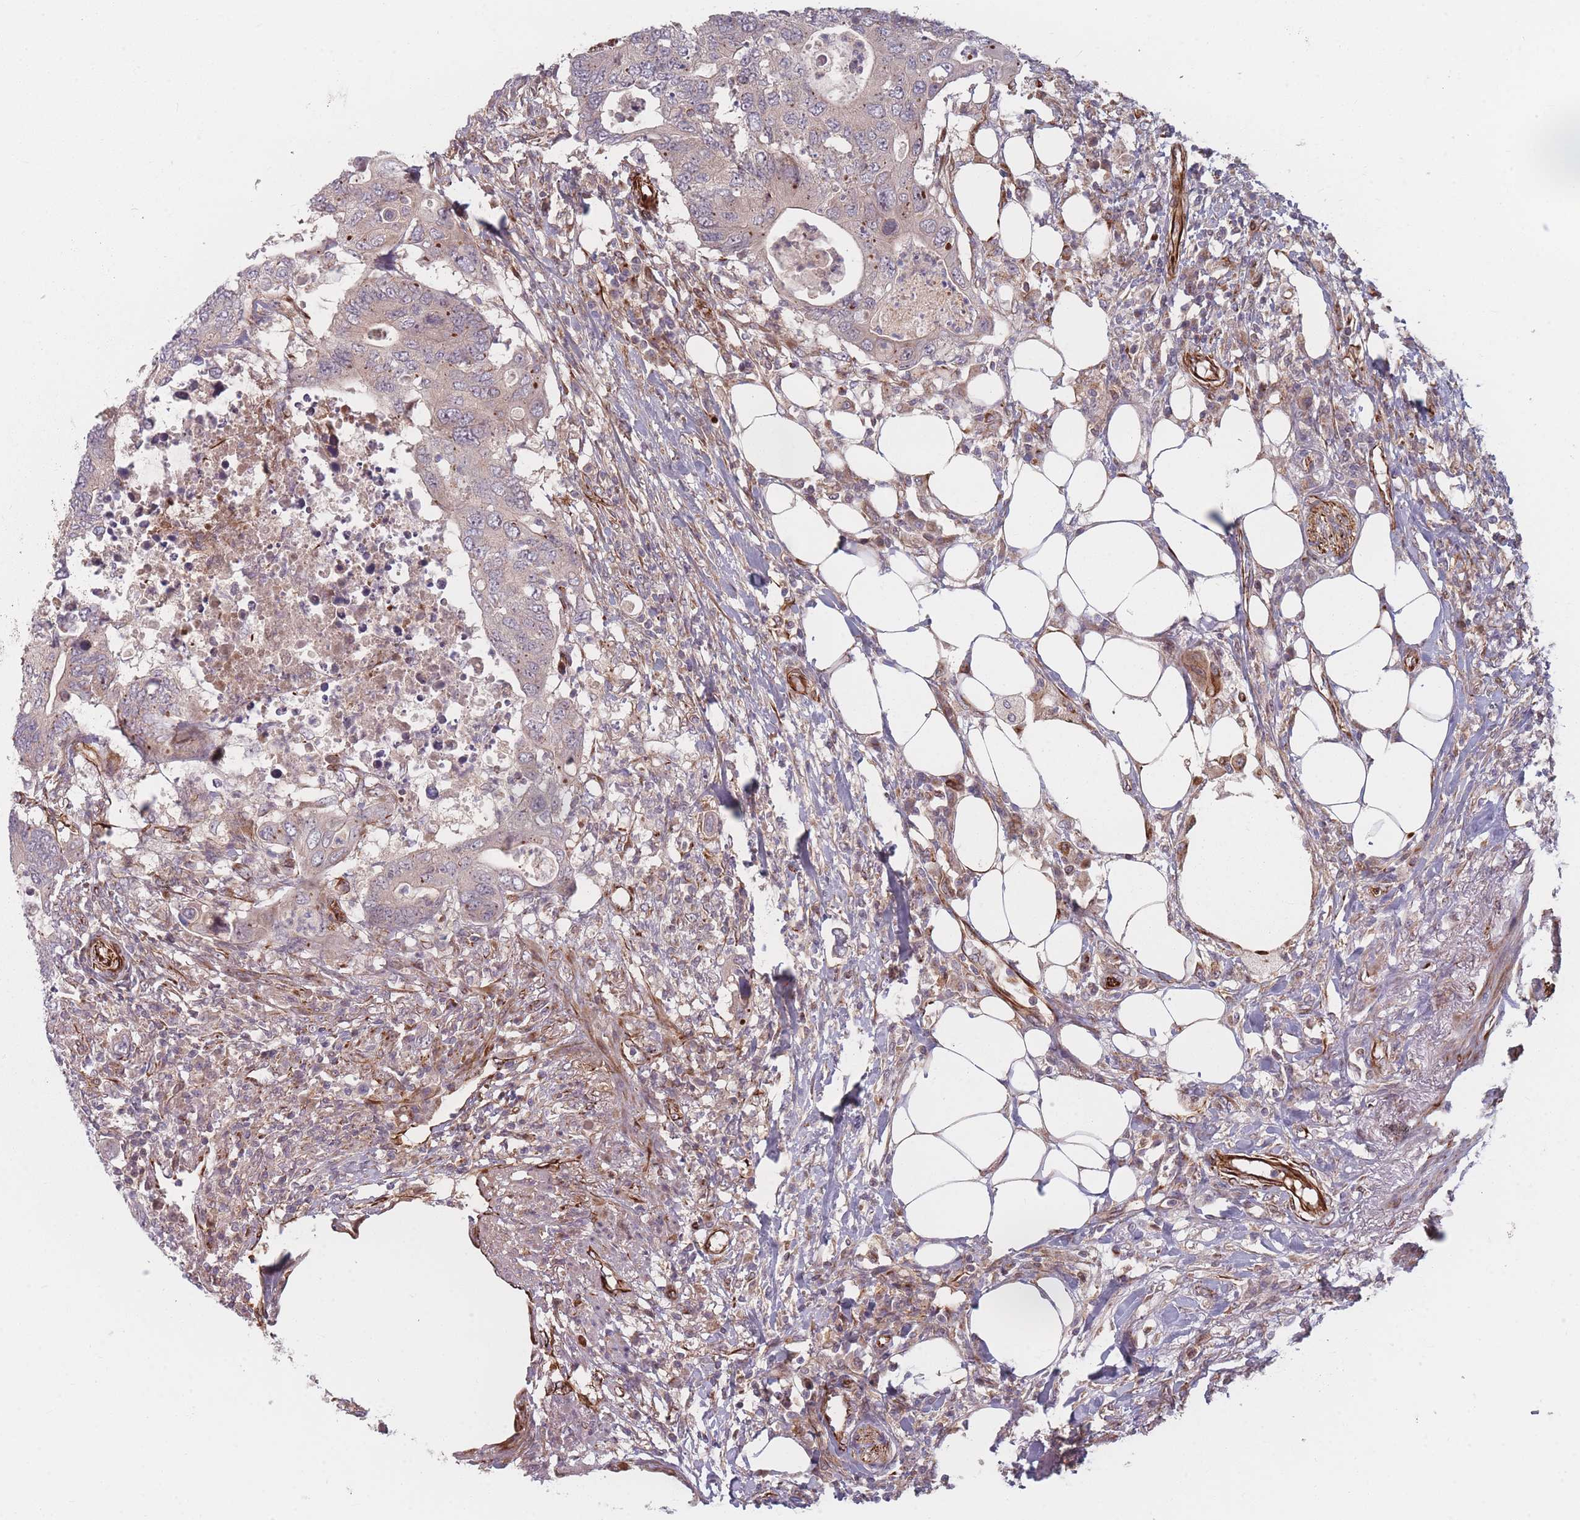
{"staining": {"intensity": "weak", "quantity": "<25%", "location": "cytoplasmic/membranous"}, "tissue": "colorectal cancer", "cell_type": "Tumor cells", "image_type": "cancer", "snomed": [{"axis": "morphology", "description": "Adenocarcinoma, NOS"}, {"axis": "topography", "description": "Colon"}], "caption": "High magnification brightfield microscopy of colorectal adenocarcinoma stained with DAB (3,3'-diaminobenzidine) (brown) and counterstained with hematoxylin (blue): tumor cells show no significant expression.", "gene": "EEF1AKMT2", "patient": {"sex": "male", "age": 71}}